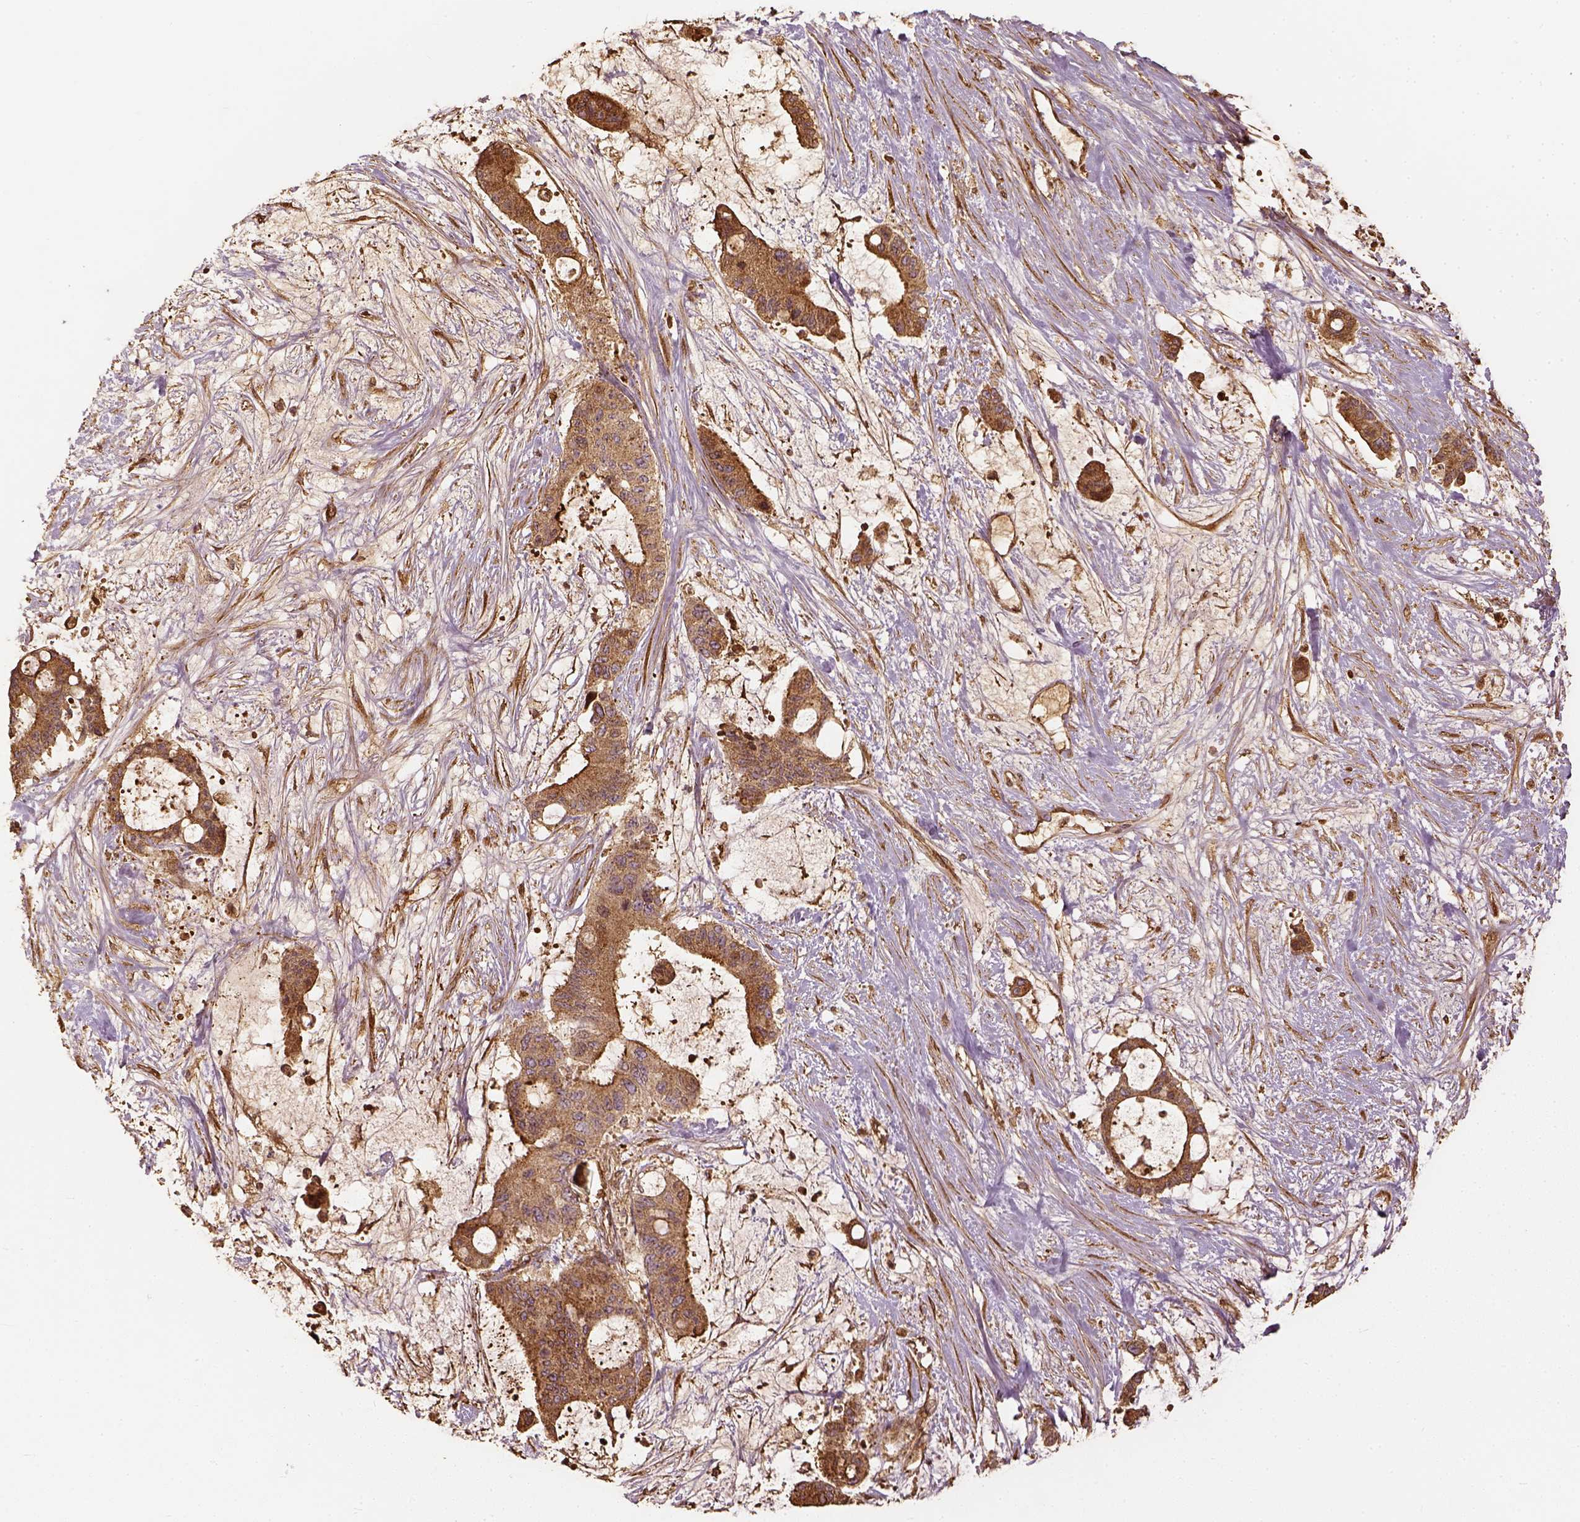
{"staining": {"intensity": "moderate", "quantity": ">75%", "location": "cytoplasmic/membranous"}, "tissue": "liver cancer", "cell_type": "Tumor cells", "image_type": "cancer", "snomed": [{"axis": "morphology", "description": "Normal tissue, NOS"}, {"axis": "morphology", "description": "Cholangiocarcinoma"}, {"axis": "topography", "description": "Liver"}, {"axis": "topography", "description": "Peripheral nerve tissue"}], "caption": "Tumor cells demonstrate medium levels of moderate cytoplasmic/membranous staining in approximately >75% of cells in human liver cancer.", "gene": "VEGFA", "patient": {"sex": "female", "age": 73}}